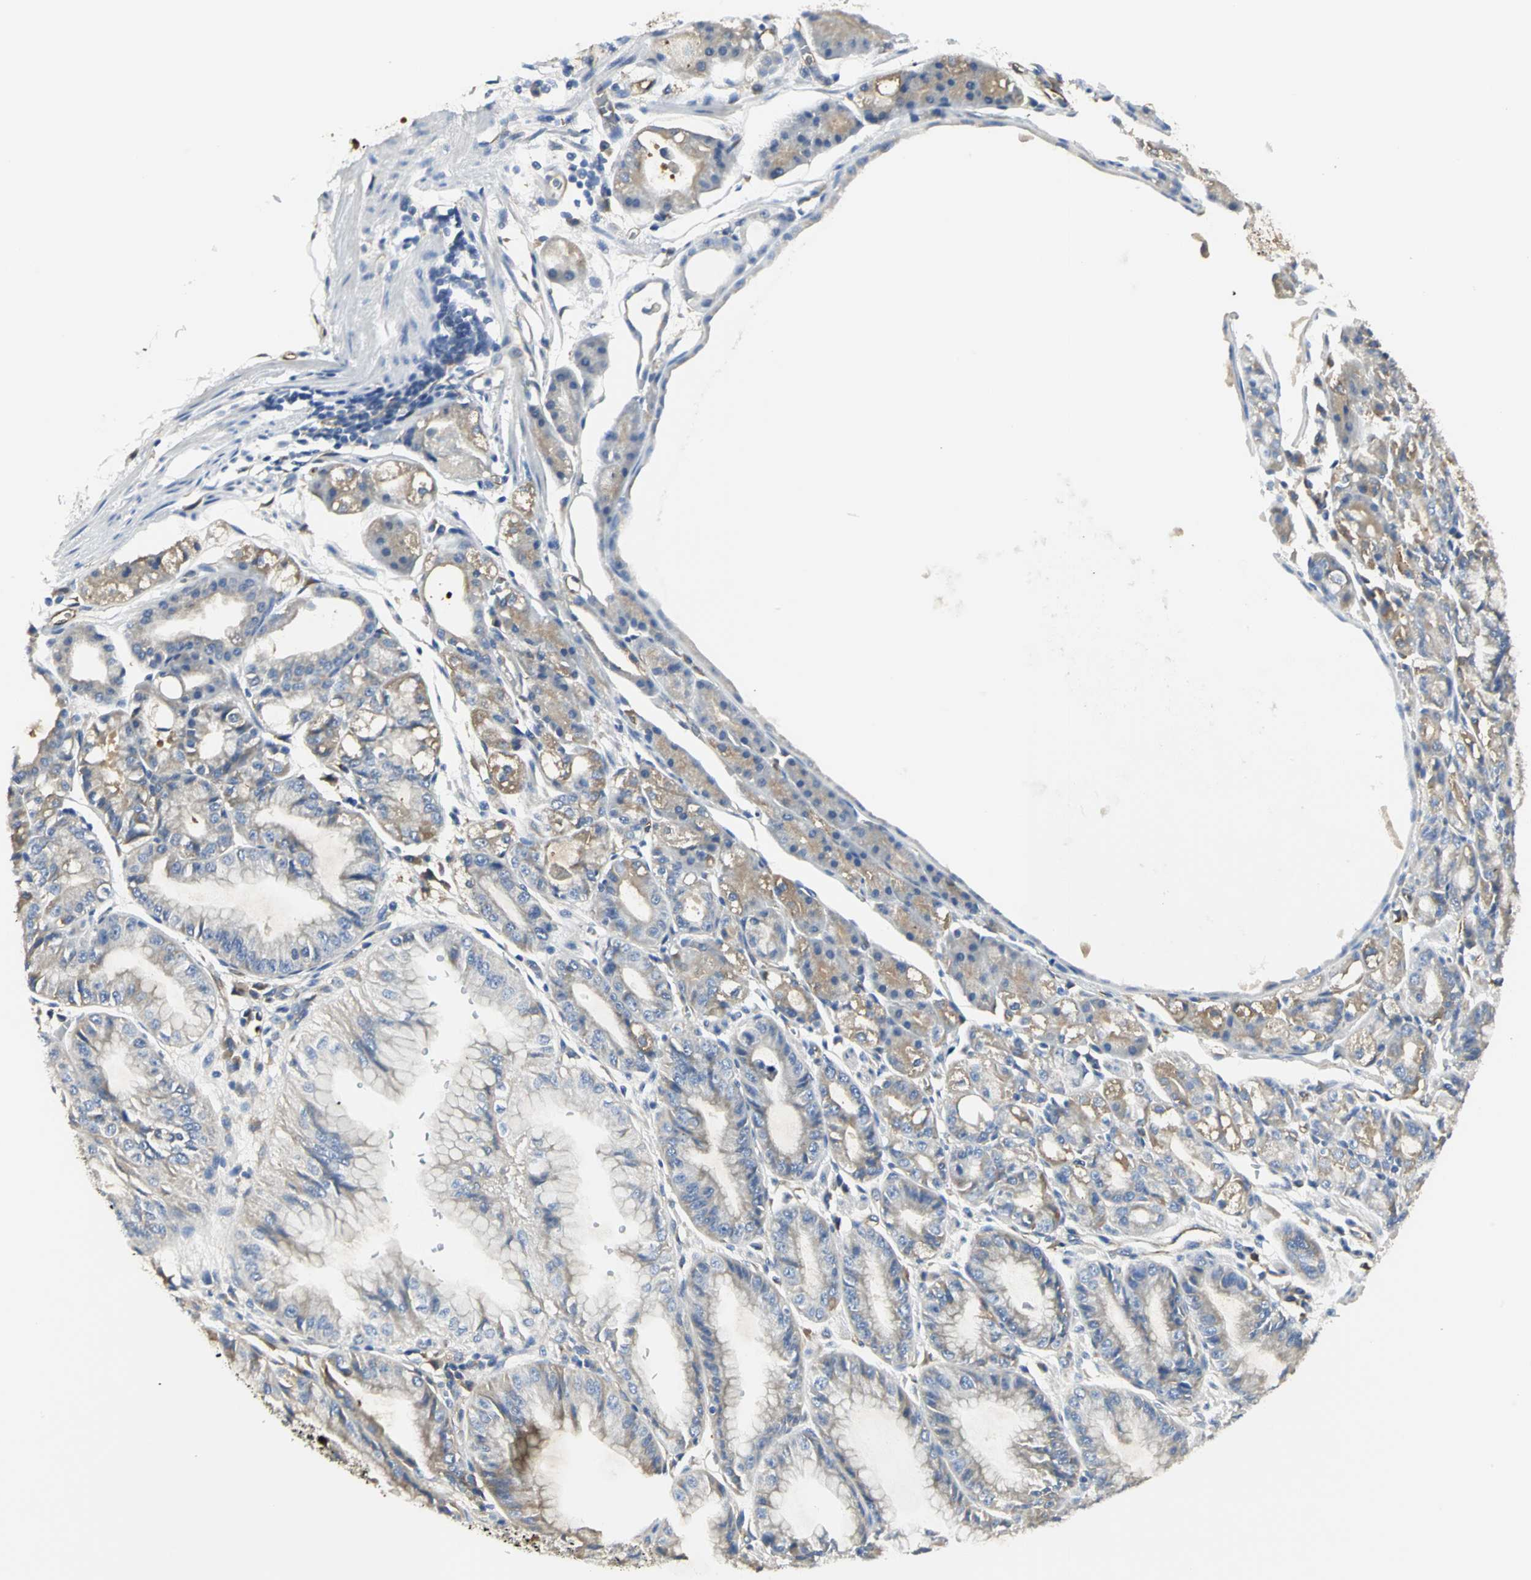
{"staining": {"intensity": "moderate", "quantity": ">75%", "location": "cytoplasmic/membranous"}, "tissue": "stomach", "cell_type": "Glandular cells", "image_type": "normal", "snomed": [{"axis": "morphology", "description": "Normal tissue, NOS"}, {"axis": "topography", "description": "Stomach, lower"}], "caption": "This micrograph displays IHC staining of normal stomach, with medium moderate cytoplasmic/membranous positivity in about >75% of glandular cells.", "gene": "CHRNB1", "patient": {"sex": "male", "age": 71}}